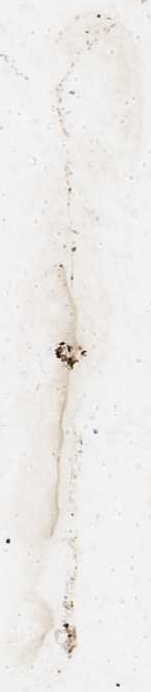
{"staining": {"intensity": "negative", "quantity": "none", "location": "none"}, "tissue": "ovarian cancer", "cell_type": "Tumor cells", "image_type": "cancer", "snomed": [{"axis": "morphology", "description": "Cystadenocarcinoma, mucinous, NOS"}, {"axis": "topography", "description": "Ovary"}], "caption": "The image shows no significant staining in tumor cells of mucinous cystadenocarcinoma (ovarian).", "gene": "BDNF", "patient": {"sex": "female", "age": 63}}